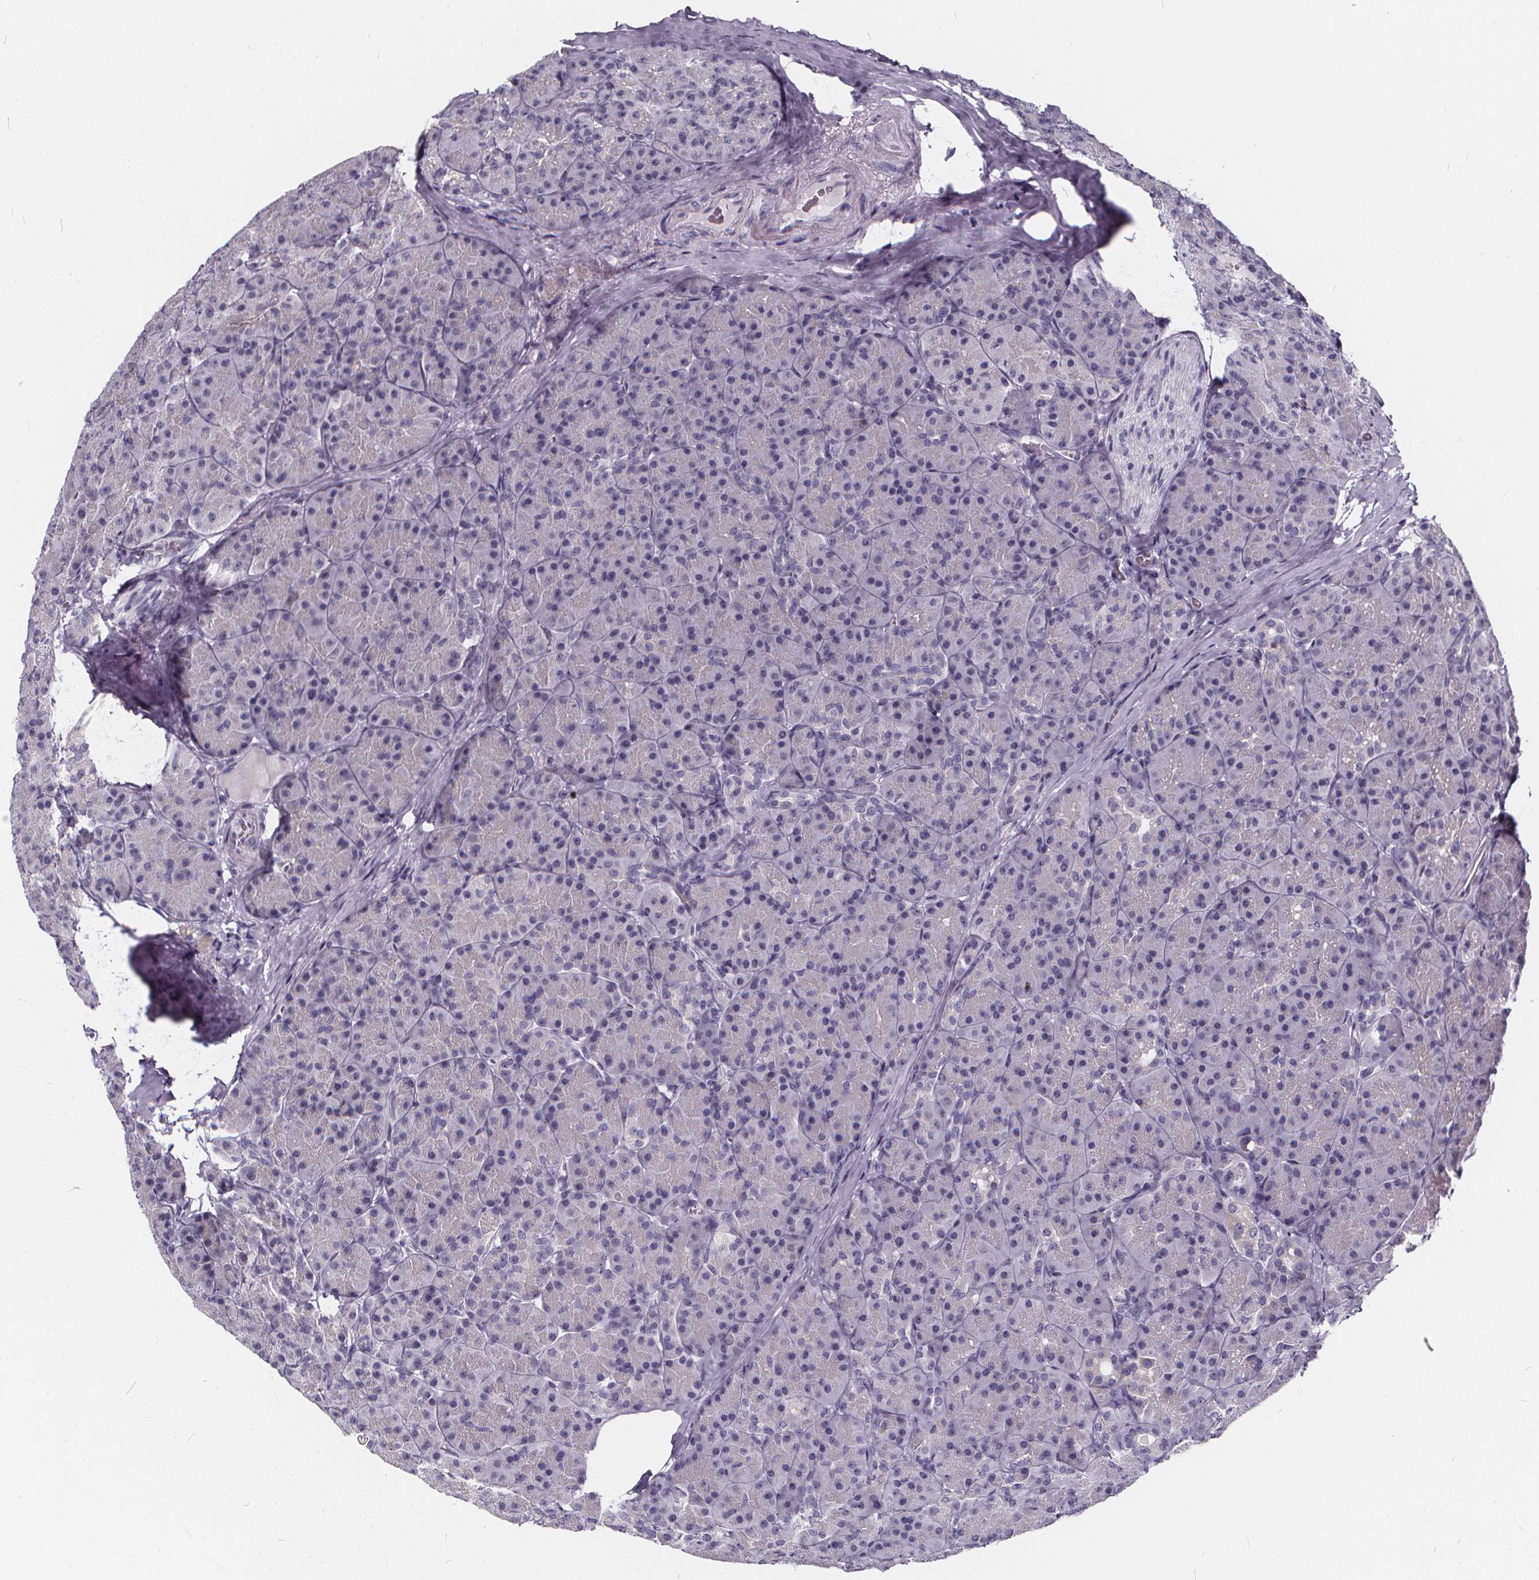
{"staining": {"intensity": "negative", "quantity": "none", "location": "none"}, "tissue": "pancreas", "cell_type": "Exocrine glandular cells", "image_type": "normal", "snomed": [{"axis": "morphology", "description": "Normal tissue, NOS"}, {"axis": "topography", "description": "Pancreas"}], "caption": "Immunohistochemistry image of normal pancreas stained for a protein (brown), which exhibits no expression in exocrine glandular cells.", "gene": "SPEF2", "patient": {"sex": "male", "age": 57}}